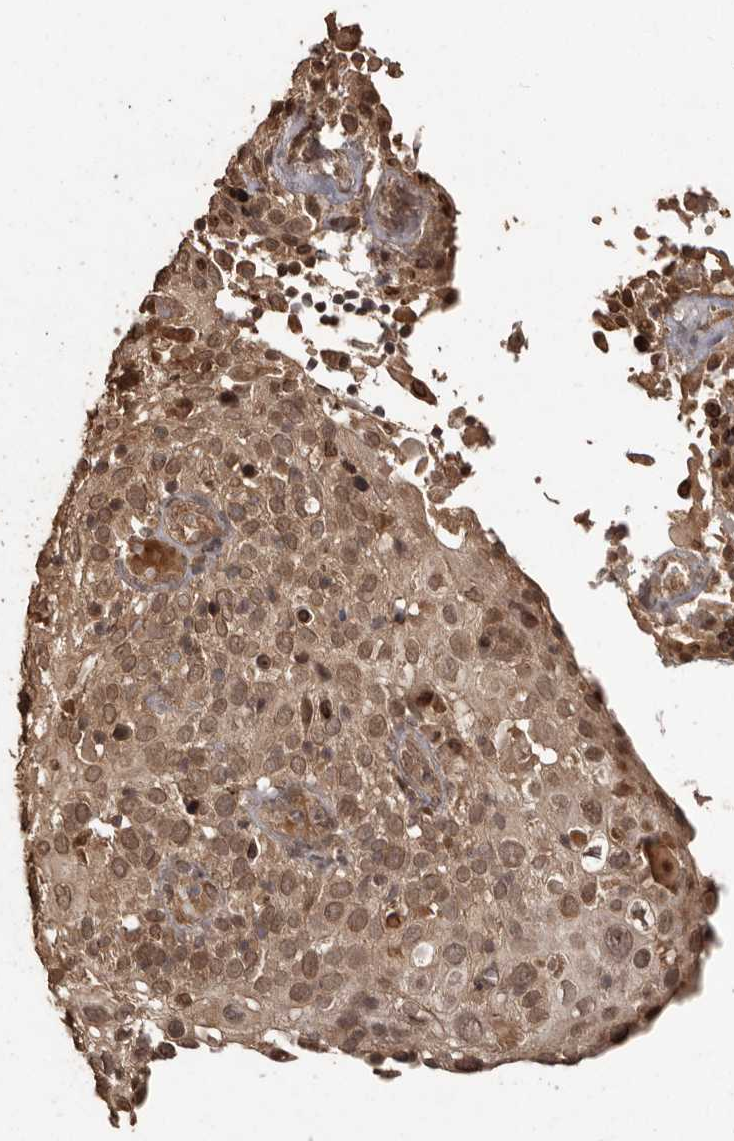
{"staining": {"intensity": "moderate", "quantity": ">75%", "location": "nuclear"}, "tissue": "cervical cancer", "cell_type": "Tumor cells", "image_type": "cancer", "snomed": [{"axis": "morphology", "description": "Squamous cell carcinoma, NOS"}, {"axis": "topography", "description": "Cervix"}], "caption": "High-power microscopy captured an IHC histopathology image of squamous cell carcinoma (cervical), revealing moderate nuclear expression in about >75% of tumor cells. (DAB (3,3'-diaminobenzidine) = brown stain, brightfield microscopy at high magnification).", "gene": "NUP43", "patient": {"sex": "female", "age": 74}}